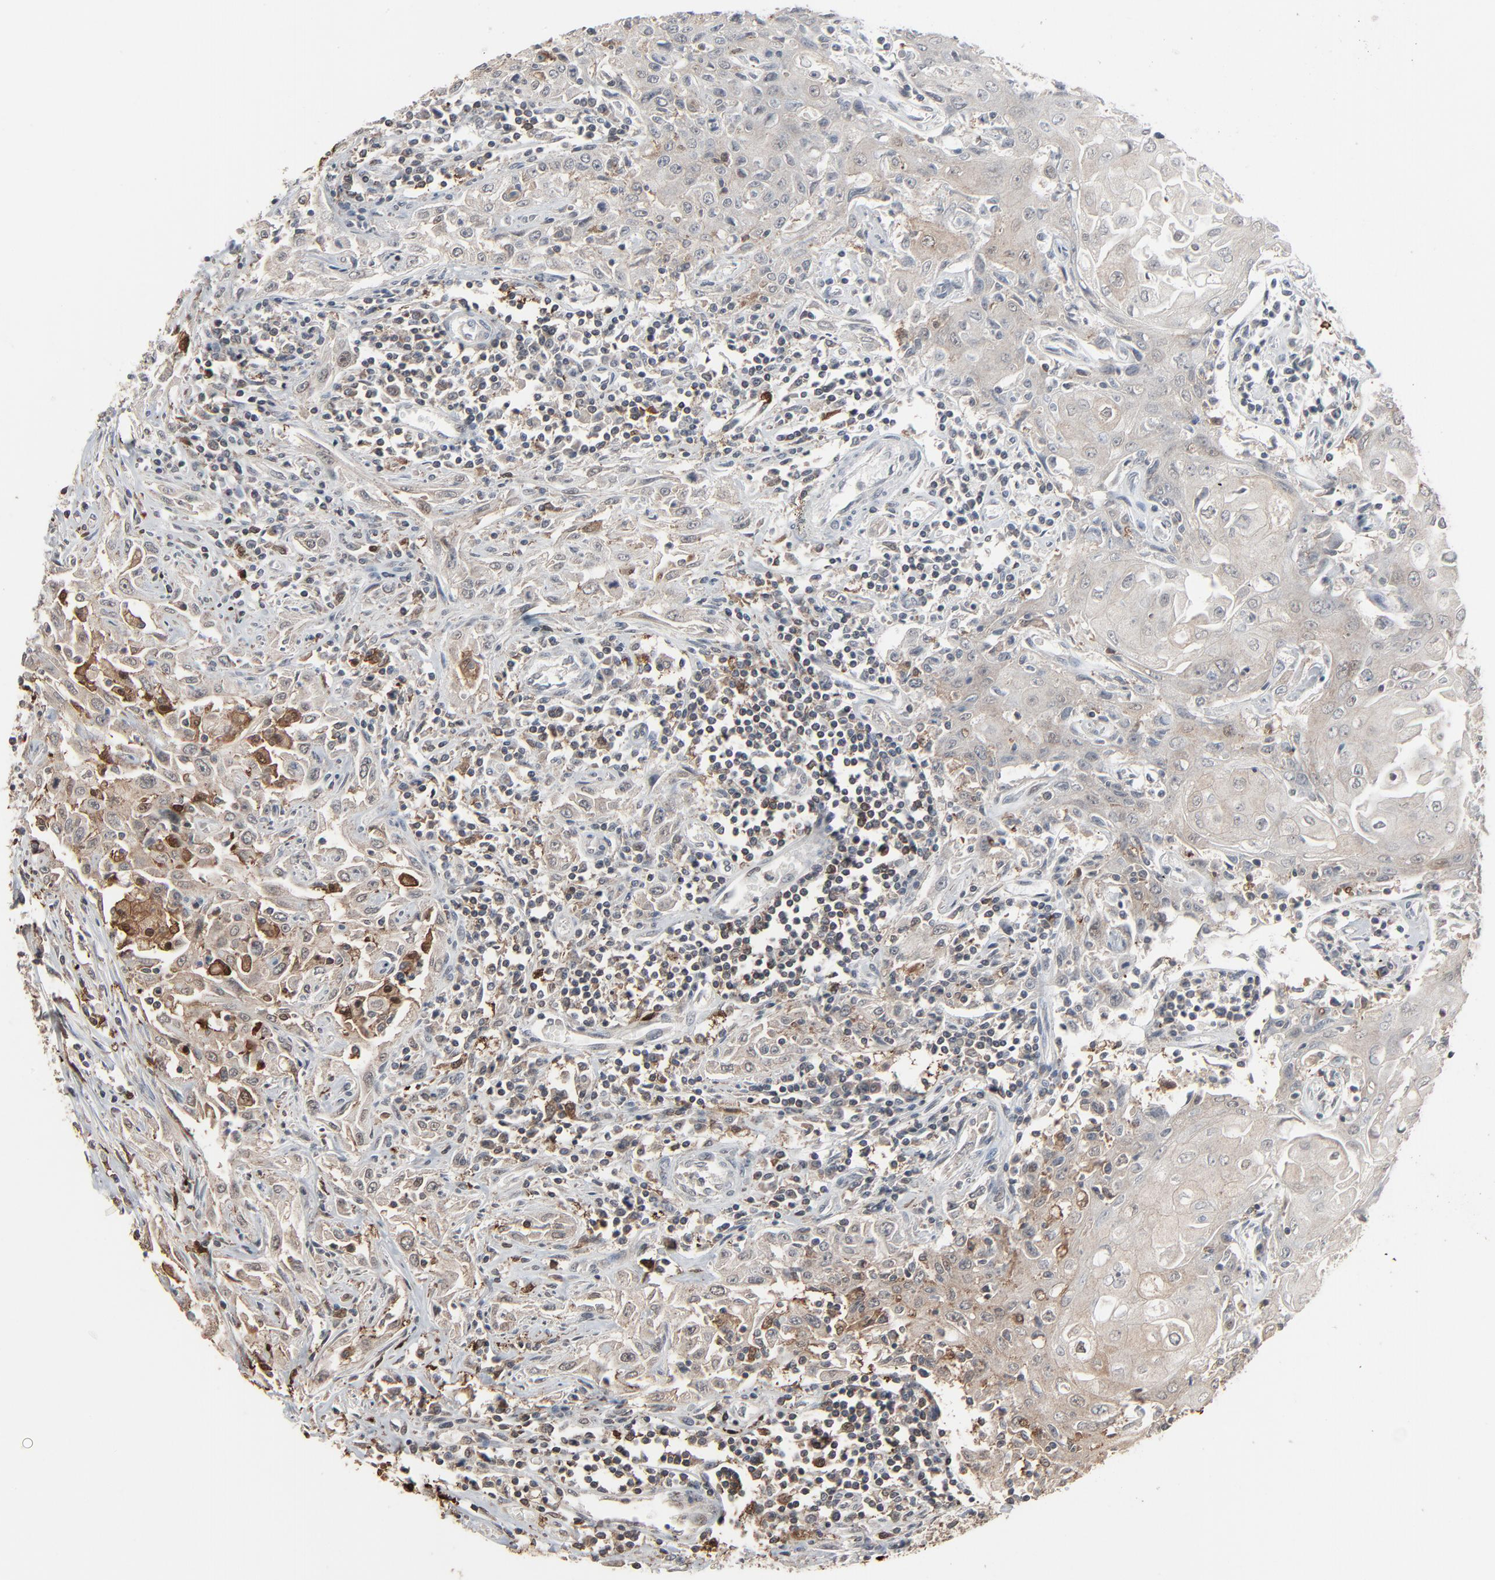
{"staining": {"intensity": "moderate", "quantity": ">75%", "location": "cytoplasmic/membranous"}, "tissue": "head and neck cancer", "cell_type": "Tumor cells", "image_type": "cancer", "snomed": [{"axis": "morphology", "description": "Squamous cell carcinoma, NOS"}, {"axis": "topography", "description": "Oral tissue"}, {"axis": "topography", "description": "Head-Neck"}], "caption": "This micrograph exhibits immunohistochemistry staining of squamous cell carcinoma (head and neck), with medium moderate cytoplasmic/membranous expression in about >75% of tumor cells.", "gene": "DOCK8", "patient": {"sex": "female", "age": 76}}